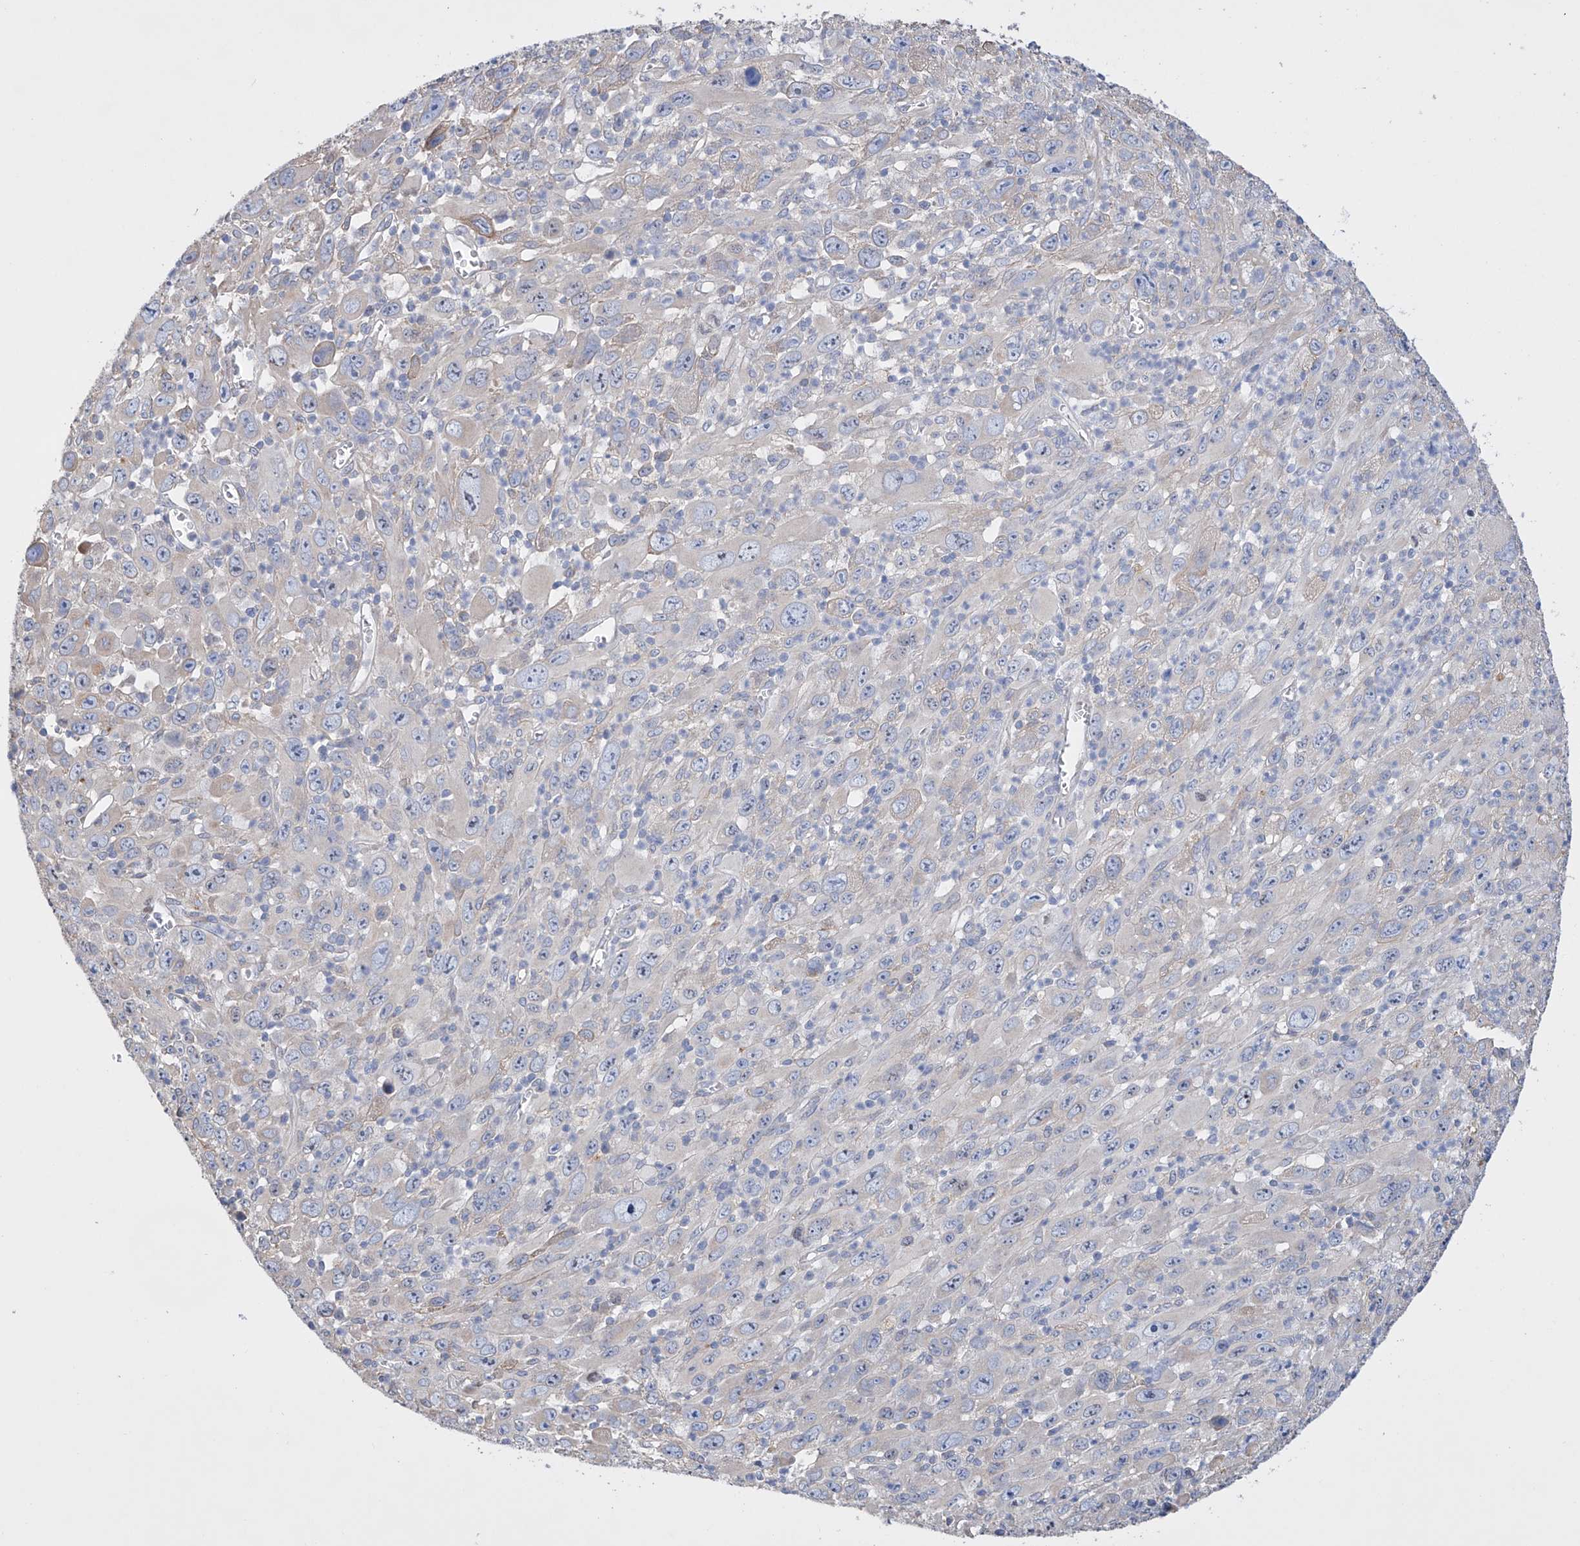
{"staining": {"intensity": "negative", "quantity": "none", "location": "none"}, "tissue": "melanoma", "cell_type": "Tumor cells", "image_type": "cancer", "snomed": [{"axis": "morphology", "description": "Malignant melanoma, Metastatic site"}, {"axis": "topography", "description": "Skin"}], "caption": "Tumor cells are negative for brown protein staining in melanoma.", "gene": "AFG1L", "patient": {"sex": "female", "age": 56}}